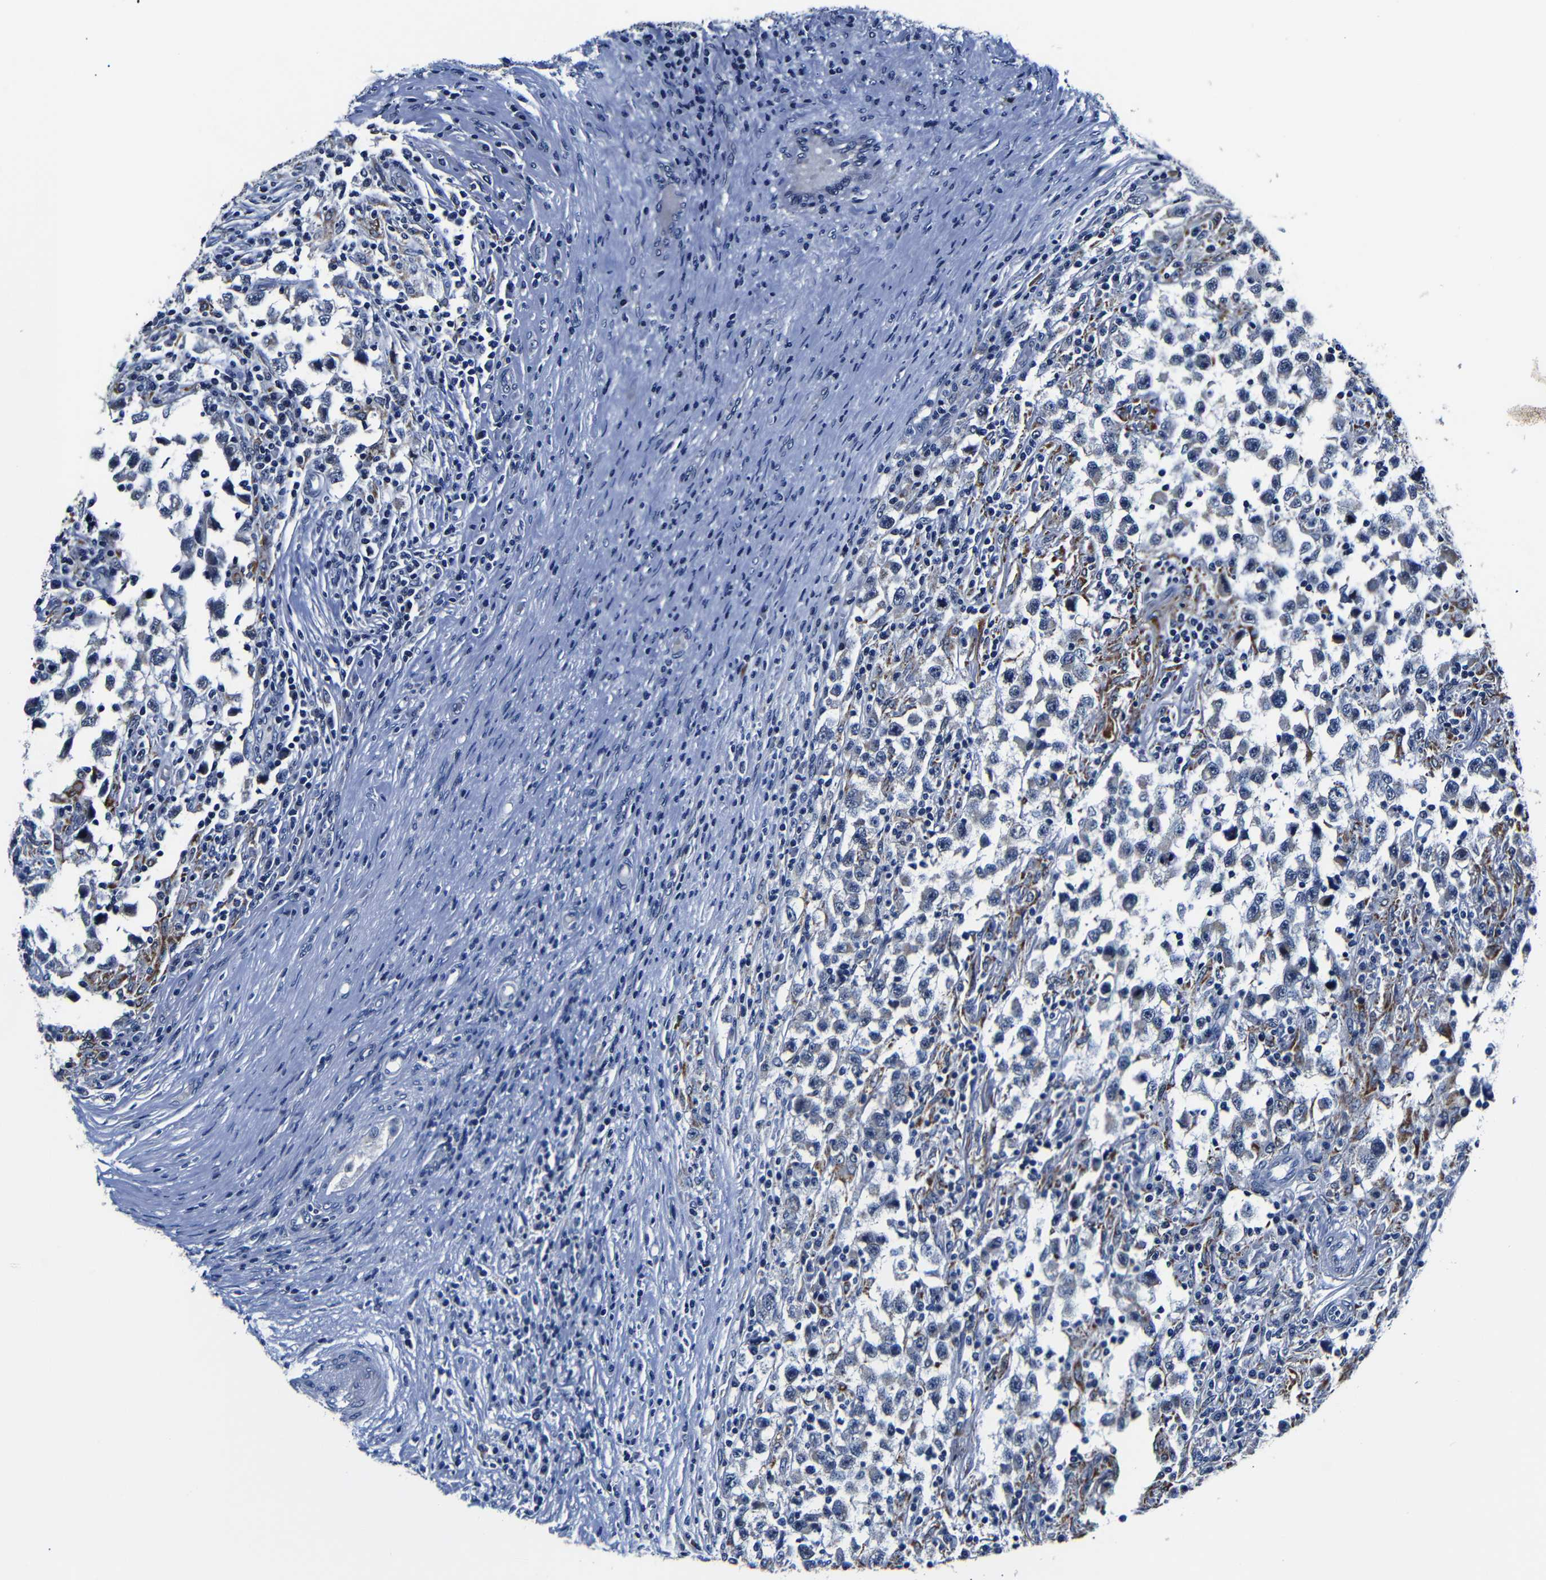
{"staining": {"intensity": "negative", "quantity": "none", "location": "none"}, "tissue": "testis cancer", "cell_type": "Tumor cells", "image_type": "cancer", "snomed": [{"axis": "morphology", "description": "Carcinoma, Embryonal, NOS"}, {"axis": "topography", "description": "Testis"}], "caption": "Tumor cells are negative for brown protein staining in testis embryonal carcinoma.", "gene": "DEPP1", "patient": {"sex": "male", "age": 21}}